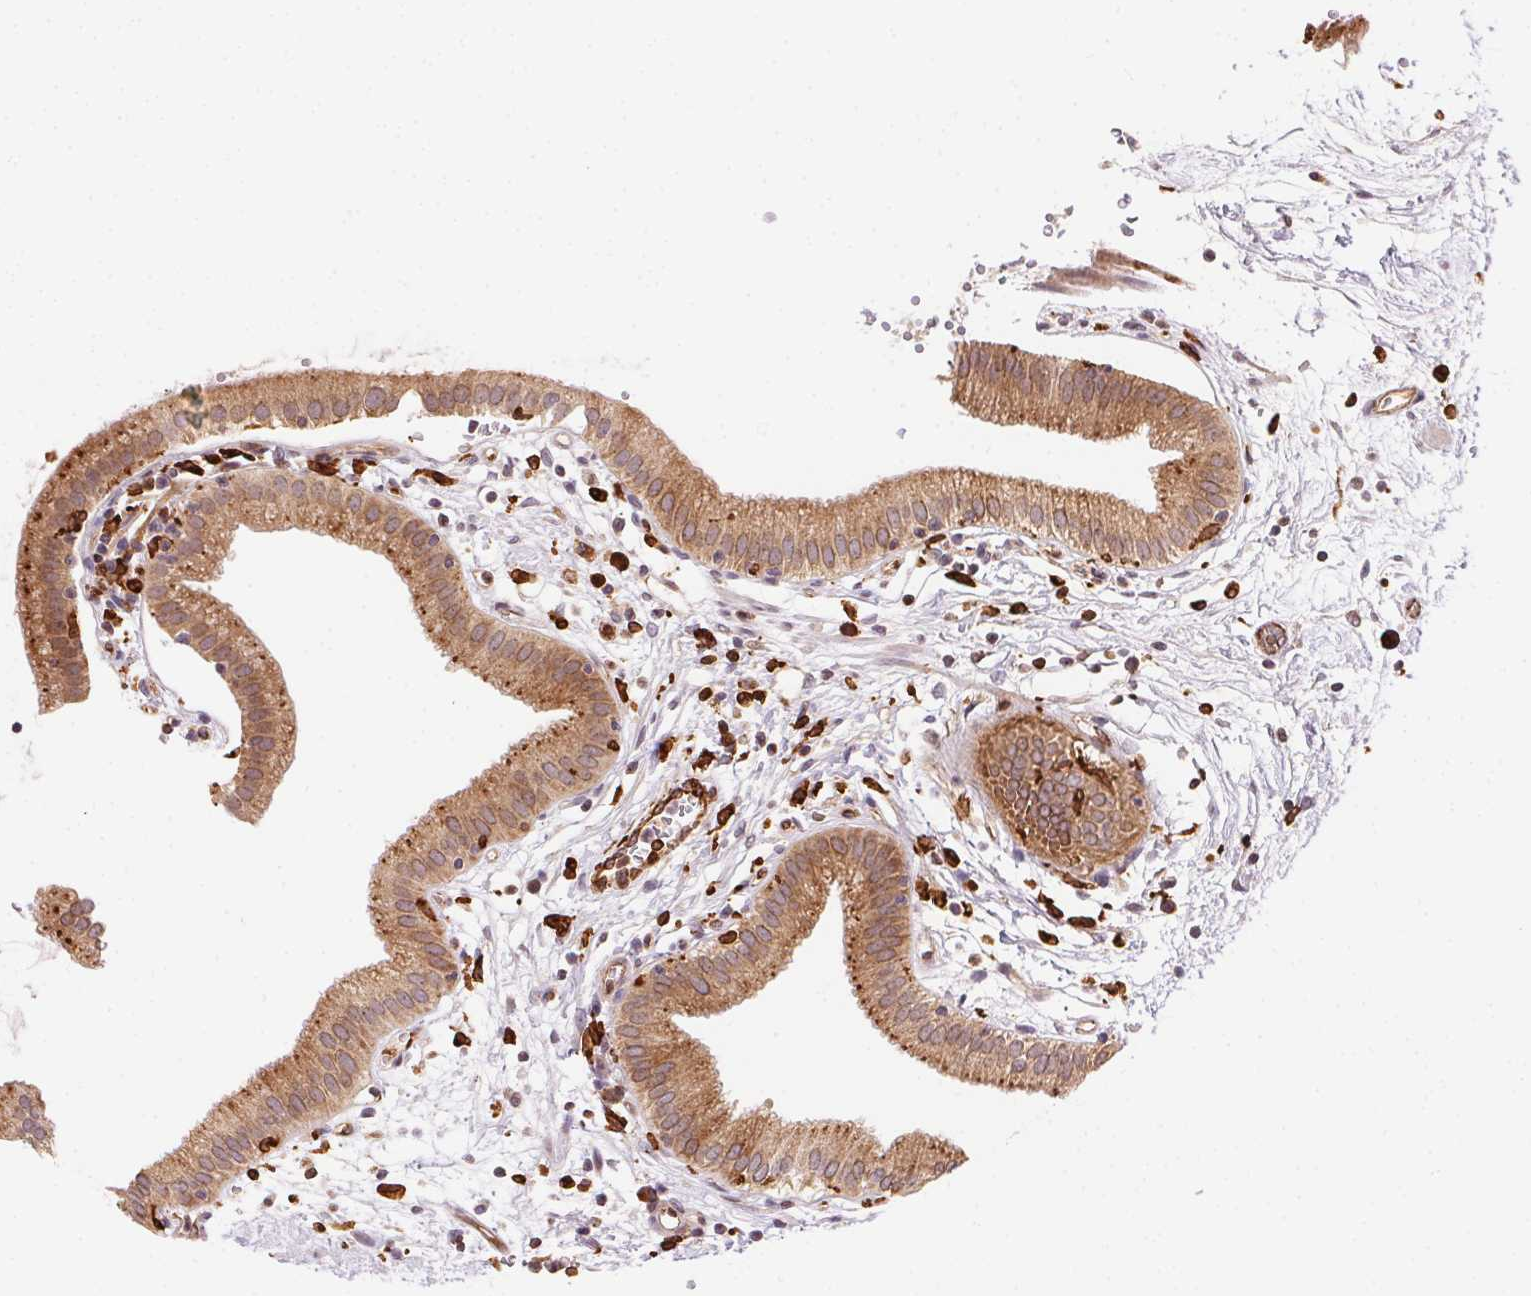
{"staining": {"intensity": "moderate", "quantity": ">75%", "location": "cytoplasmic/membranous"}, "tissue": "gallbladder", "cell_type": "Glandular cells", "image_type": "normal", "snomed": [{"axis": "morphology", "description": "Normal tissue, NOS"}, {"axis": "topography", "description": "Gallbladder"}], "caption": "A brown stain labels moderate cytoplasmic/membranous expression of a protein in glandular cells of unremarkable gallbladder. The staining was performed using DAB (3,3'-diaminobenzidine) to visualize the protein expression in brown, while the nuclei were stained in blue with hematoxylin (Magnification: 20x).", "gene": "RNASET2", "patient": {"sex": "female", "age": 65}}